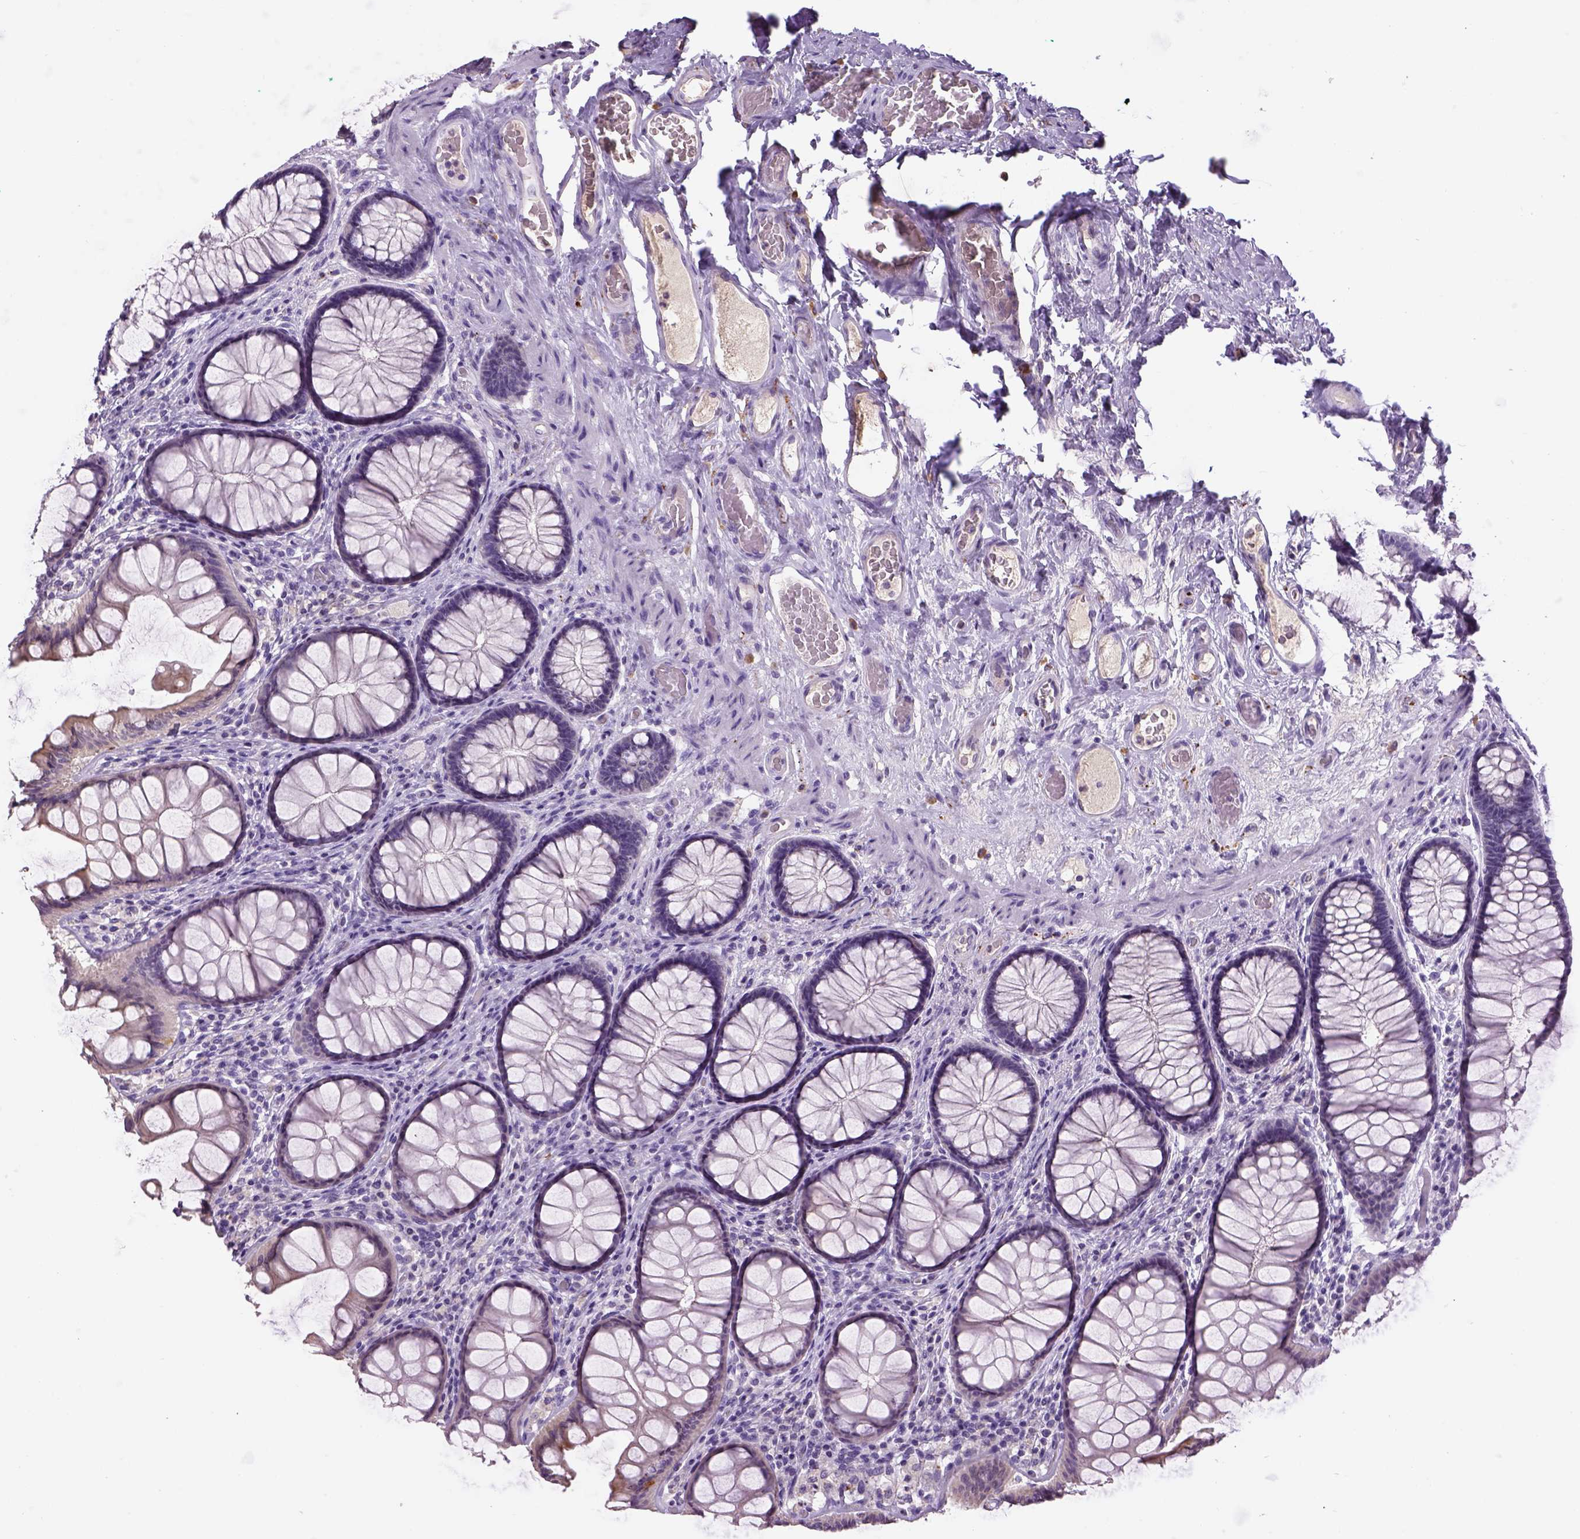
{"staining": {"intensity": "negative", "quantity": "none", "location": "none"}, "tissue": "colon", "cell_type": "Endothelial cells", "image_type": "normal", "snomed": [{"axis": "morphology", "description": "Normal tissue, NOS"}, {"axis": "topography", "description": "Colon"}], "caption": "Immunohistochemistry (IHC) photomicrograph of benign colon stained for a protein (brown), which exhibits no expression in endothelial cells. (DAB immunohistochemistry (IHC), high magnification).", "gene": "DBH", "patient": {"sex": "female", "age": 65}}